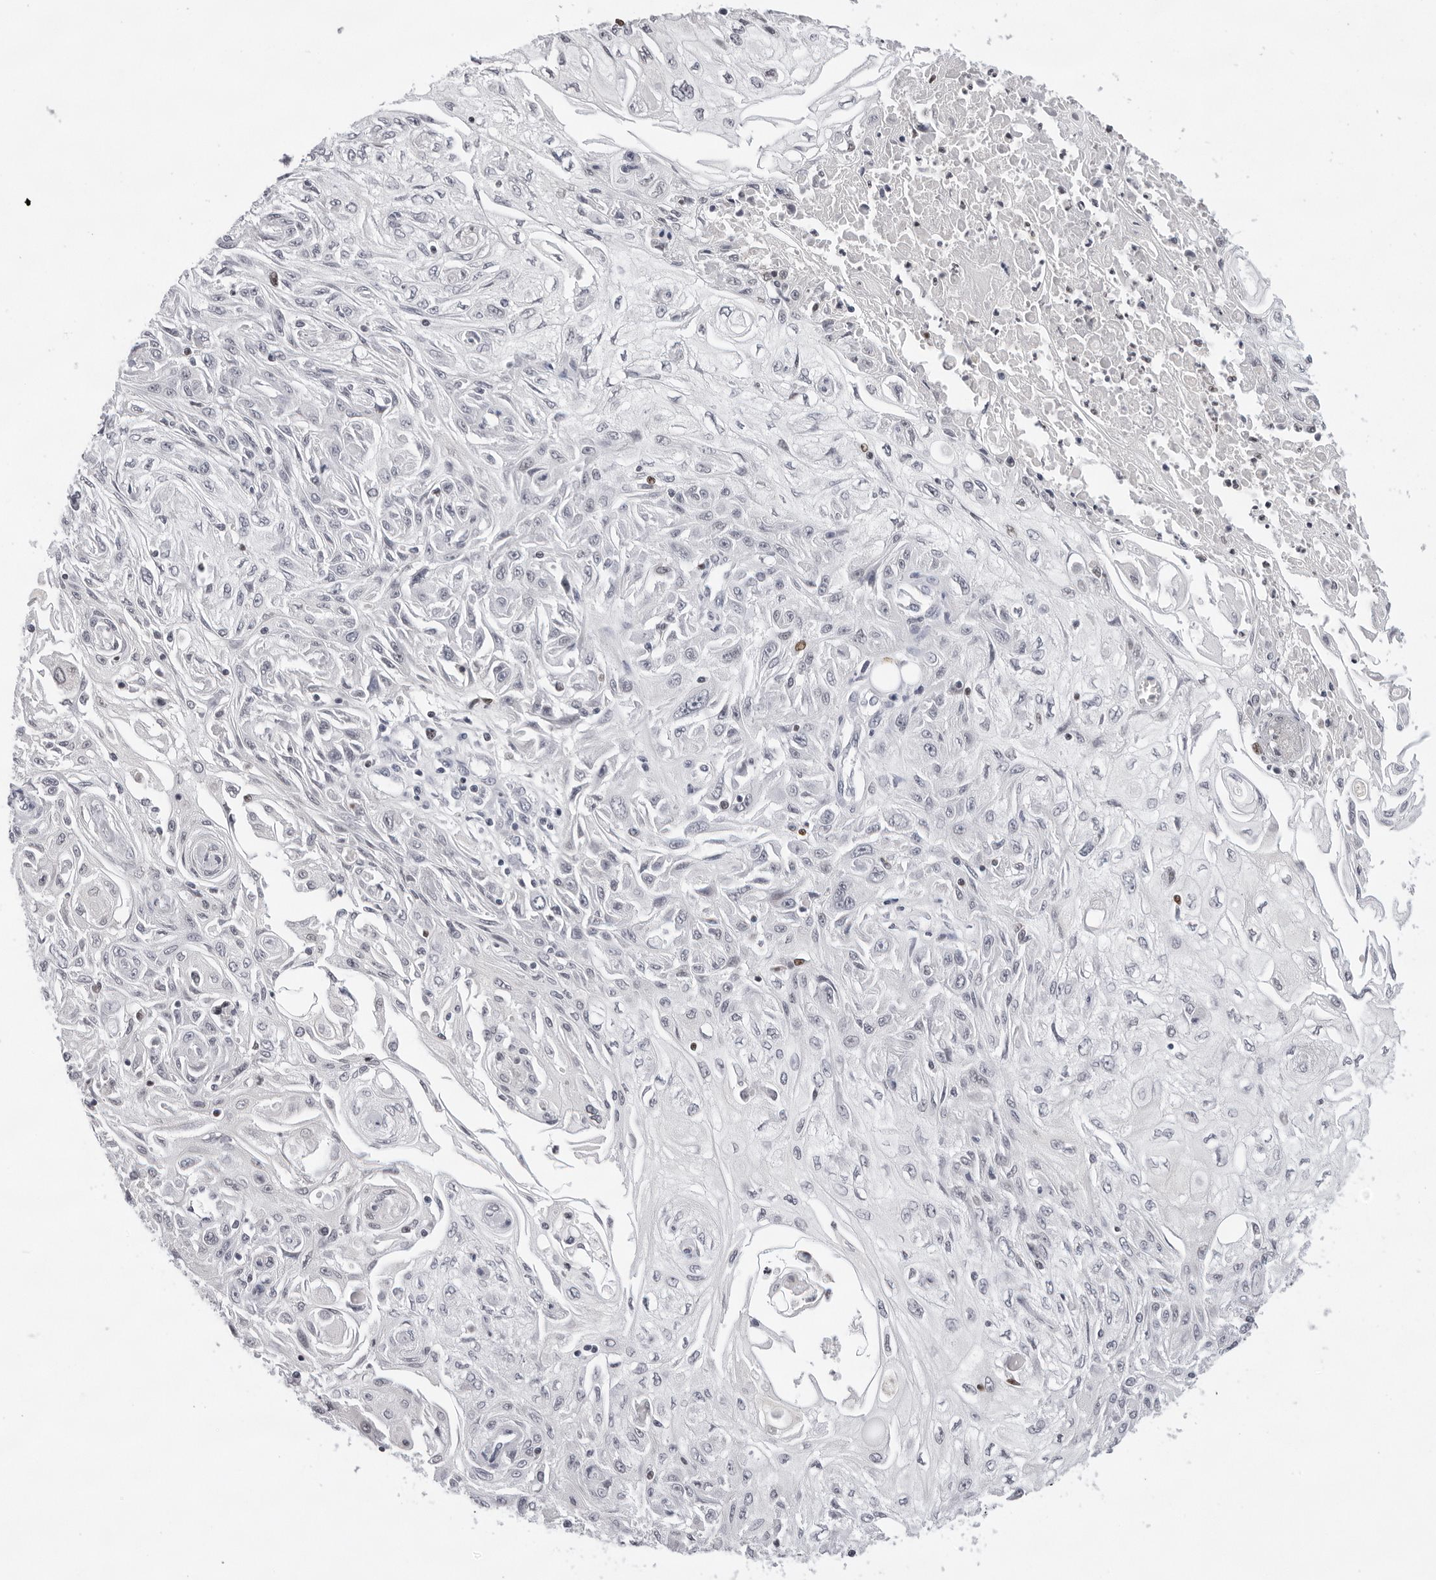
{"staining": {"intensity": "negative", "quantity": "none", "location": "none"}, "tissue": "skin cancer", "cell_type": "Tumor cells", "image_type": "cancer", "snomed": [{"axis": "morphology", "description": "Squamous cell carcinoma, NOS"}, {"axis": "morphology", "description": "Squamous cell carcinoma, metastatic, NOS"}, {"axis": "topography", "description": "Skin"}, {"axis": "topography", "description": "Lymph node"}], "caption": "Immunohistochemical staining of skin cancer (metastatic squamous cell carcinoma) exhibits no significant positivity in tumor cells.", "gene": "OGG1", "patient": {"sex": "male", "age": 75}}